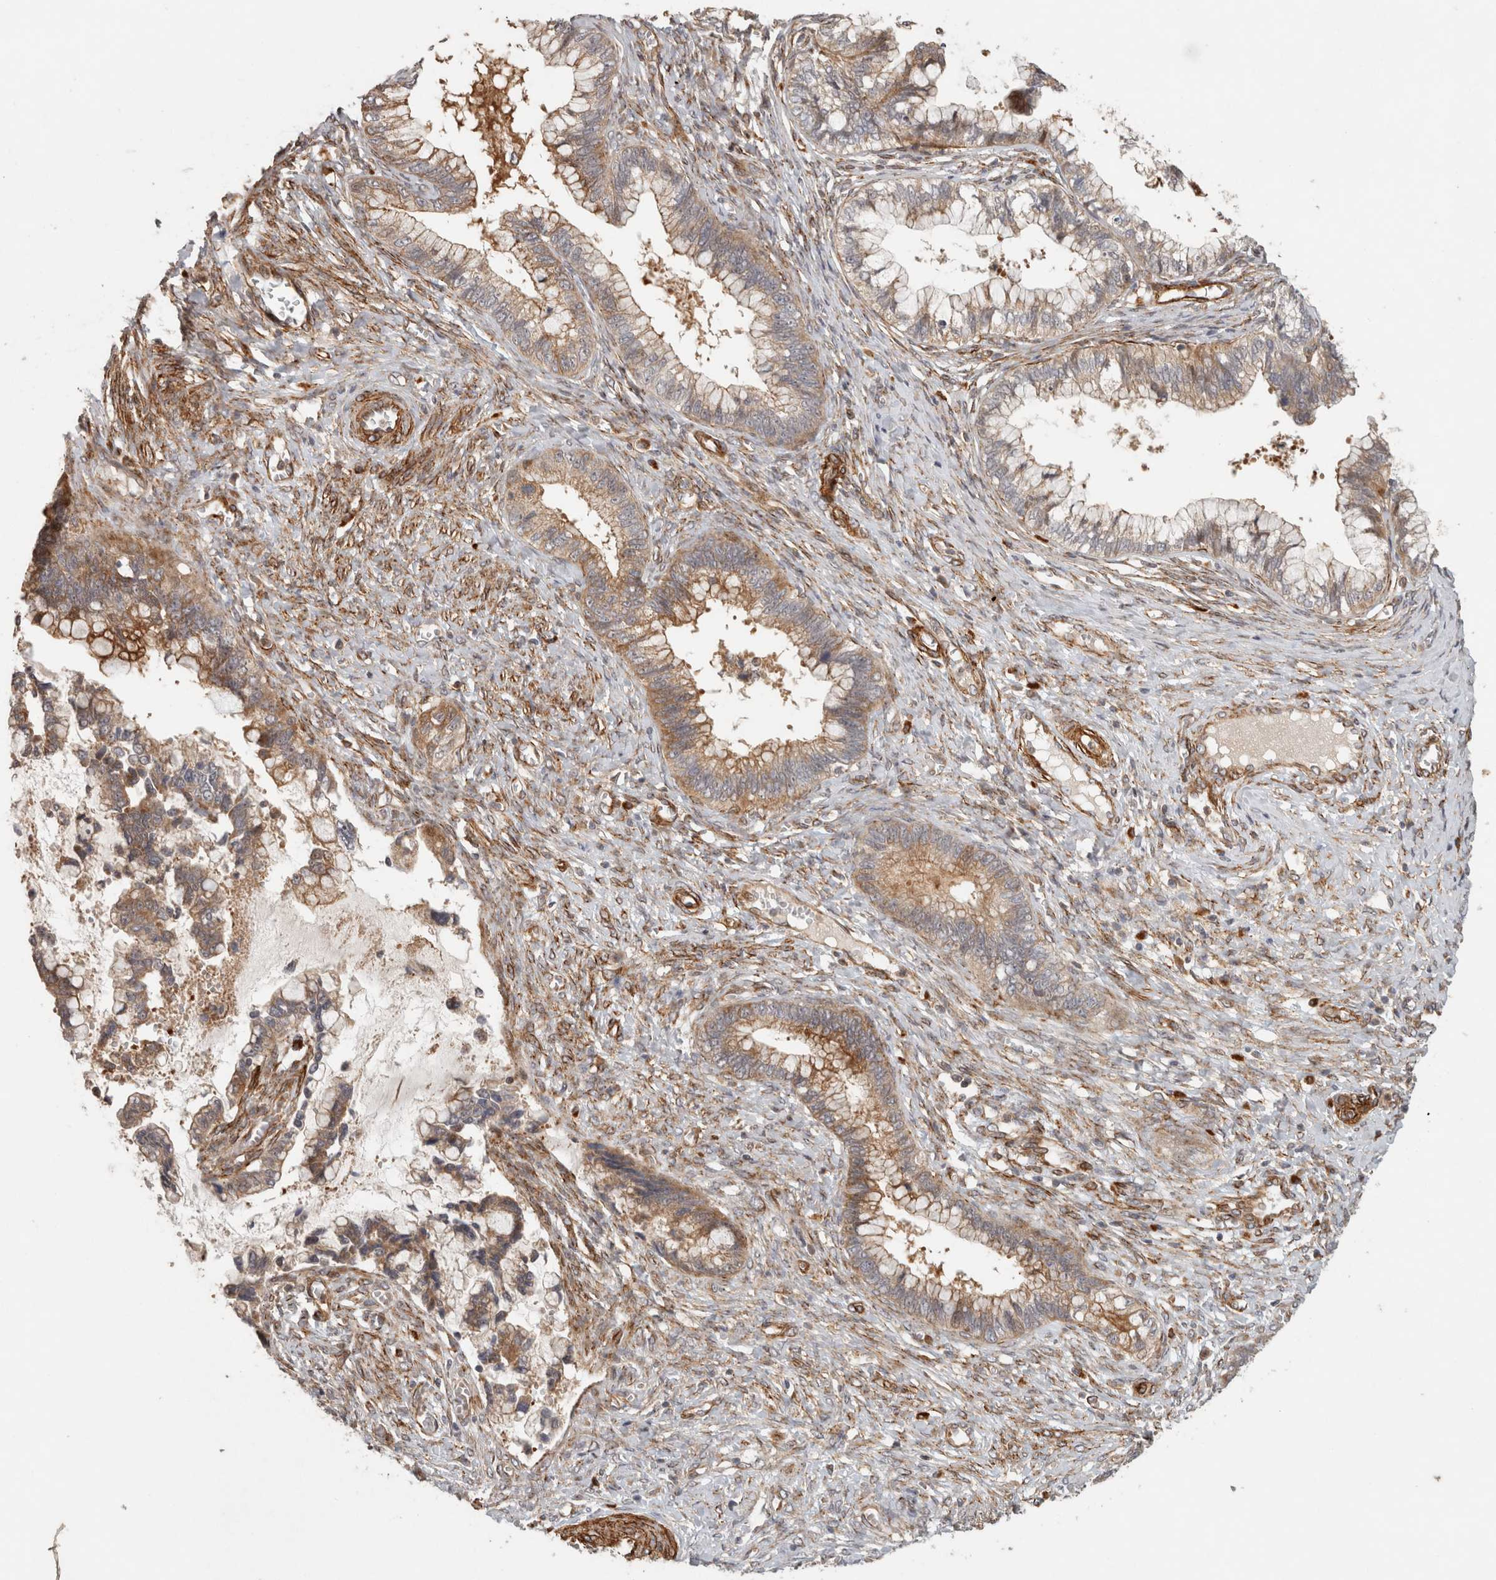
{"staining": {"intensity": "moderate", "quantity": ">75%", "location": "cytoplasmic/membranous"}, "tissue": "cervical cancer", "cell_type": "Tumor cells", "image_type": "cancer", "snomed": [{"axis": "morphology", "description": "Adenocarcinoma, NOS"}, {"axis": "topography", "description": "Cervix"}], "caption": "Immunohistochemistry (IHC) of human cervical cancer exhibits medium levels of moderate cytoplasmic/membranous expression in approximately >75% of tumor cells. (DAB (3,3'-diaminobenzidine) = brown stain, brightfield microscopy at high magnification).", "gene": "SIPA1L2", "patient": {"sex": "female", "age": 44}}